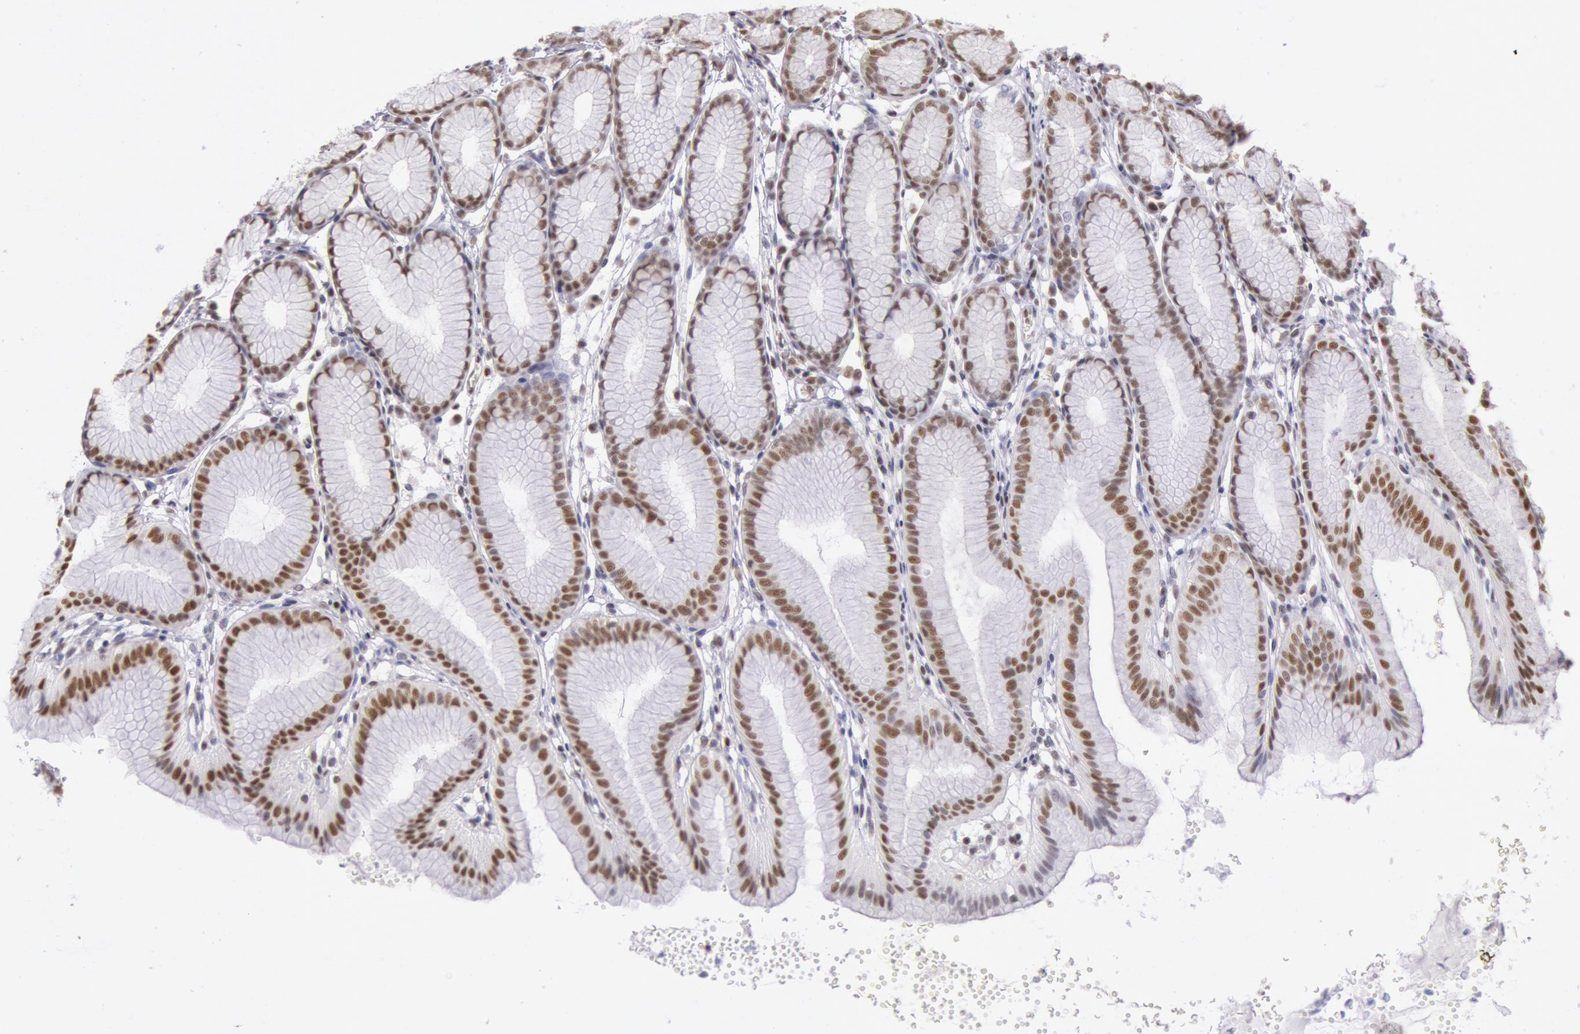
{"staining": {"intensity": "strong", "quantity": ">75%", "location": "nuclear"}, "tissue": "stomach", "cell_type": "Glandular cells", "image_type": "normal", "snomed": [{"axis": "morphology", "description": "Normal tissue, NOS"}, {"axis": "topography", "description": "Stomach"}], "caption": "This micrograph shows IHC staining of unremarkable stomach, with high strong nuclear expression in approximately >75% of glandular cells.", "gene": "ESS2", "patient": {"sex": "male", "age": 42}}